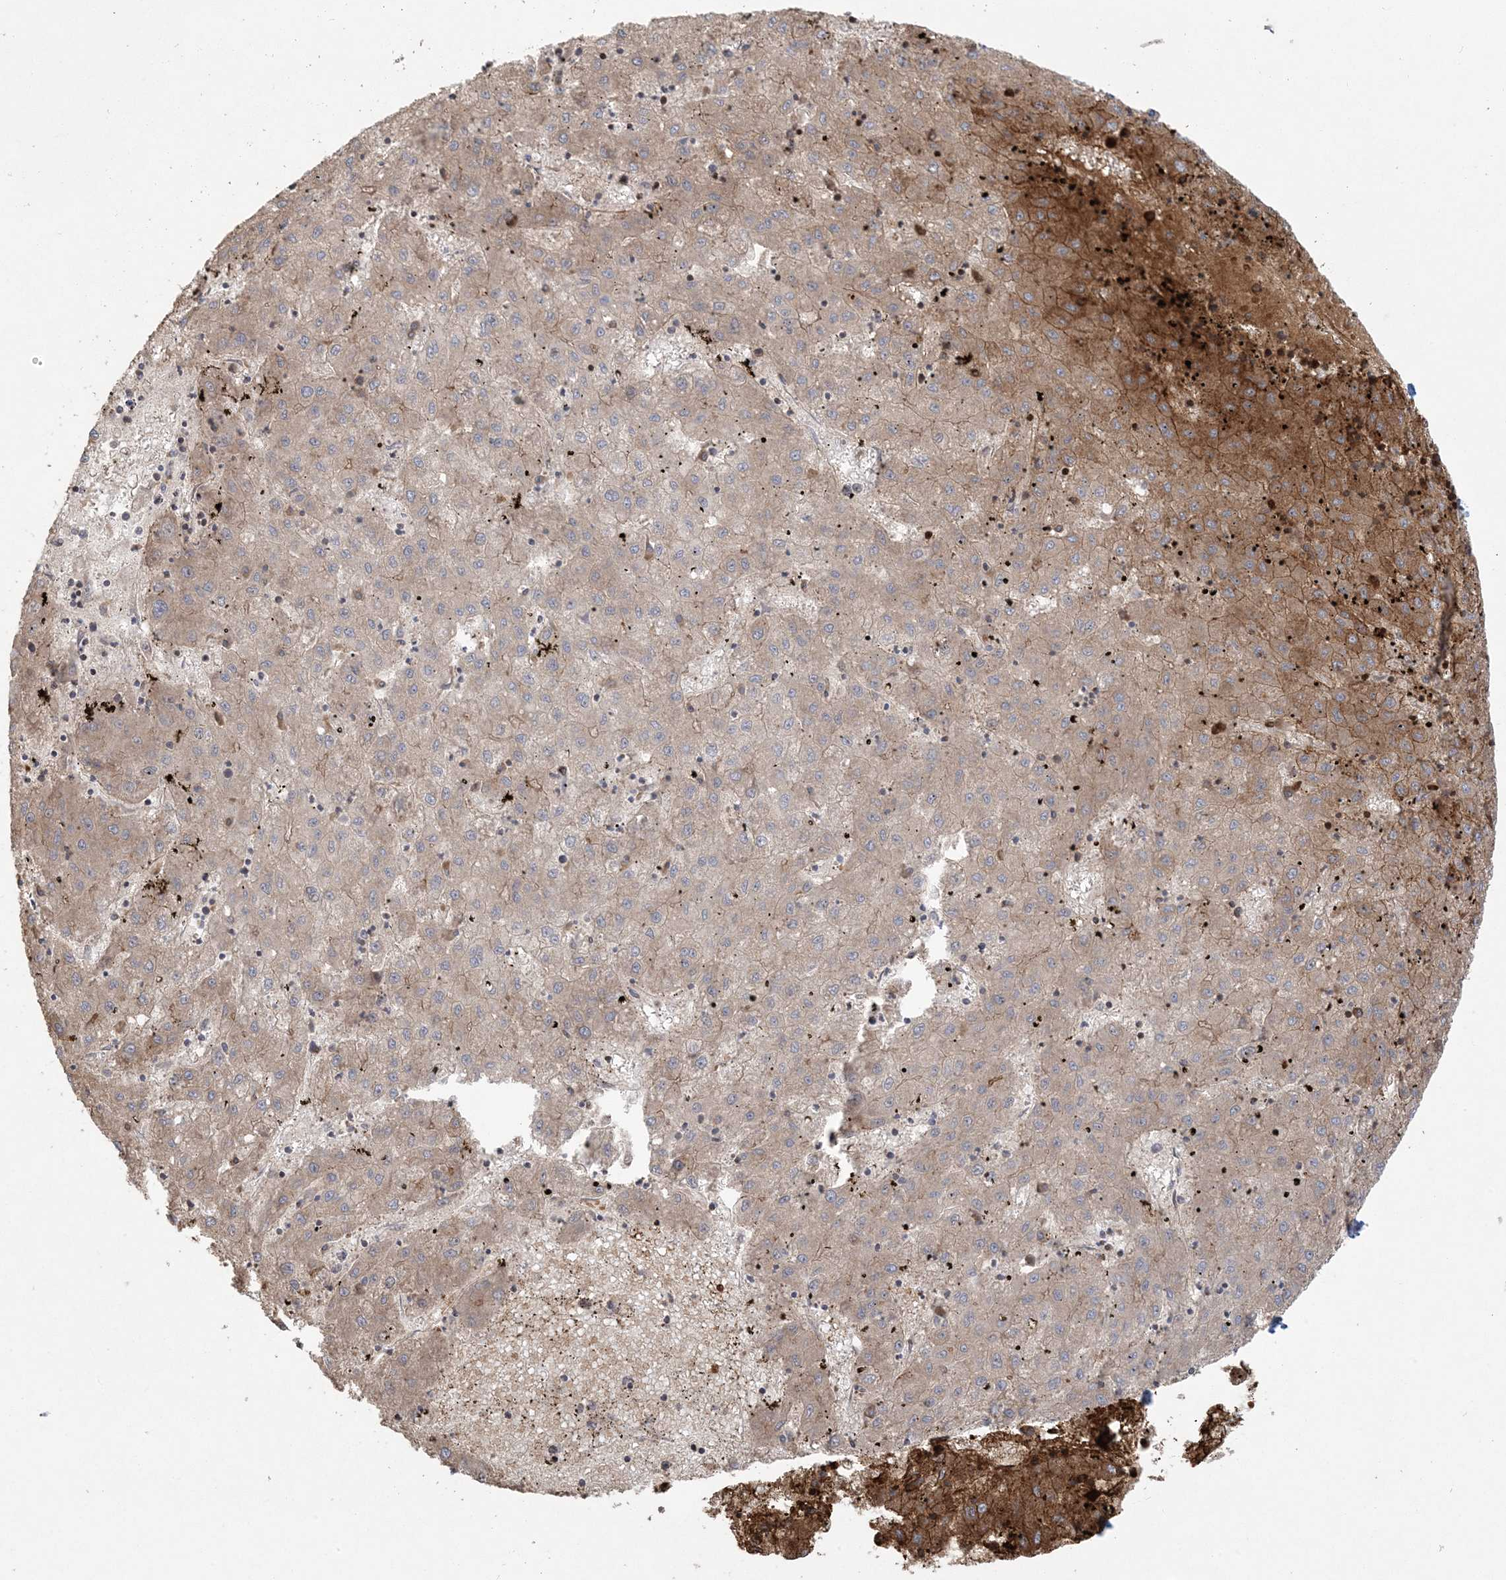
{"staining": {"intensity": "moderate", "quantity": "<25%", "location": "cytoplasmic/membranous"}, "tissue": "liver cancer", "cell_type": "Tumor cells", "image_type": "cancer", "snomed": [{"axis": "morphology", "description": "Carcinoma, Hepatocellular, NOS"}, {"axis": "topography", "description": "Liver"}], "caption": "IHC staining of hepatocellular carcinoma (liver), which exhibits low levels of moderate cytoplasmic/membranous positivity in about <25% of tumor cells indicating moderate cytoplasmic/membranous protein expression. The staining was performed using DAB (3,3'-diaminobenzidine) (brown) for protein detection and nuclei were counterstained in hematoxylin (blue).", "gene": "ABCF3", "patient": {"sex": "male", "age": 72}}